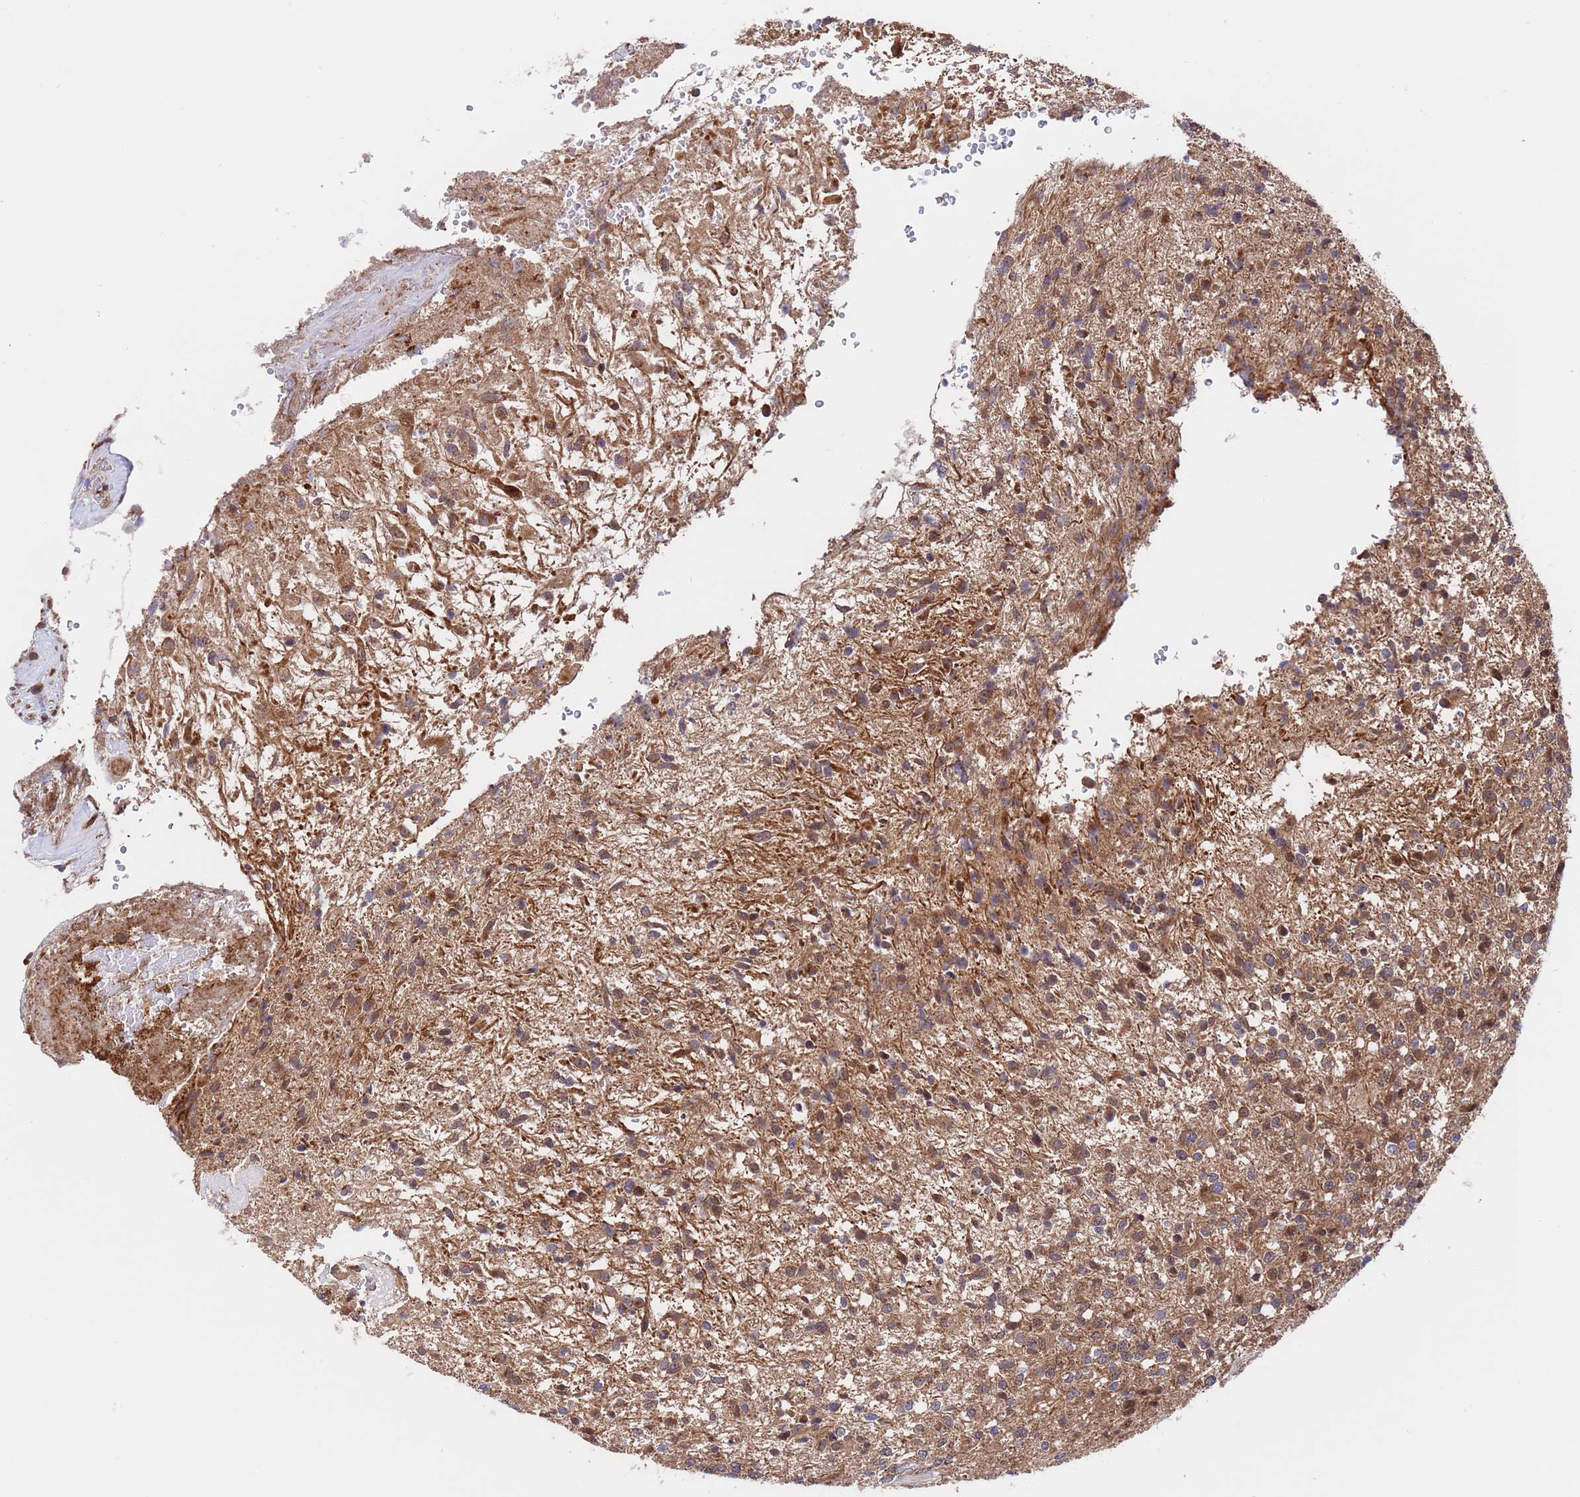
{"staining": {"intensity": "moderate", "quantity": ">75%", "location": "cytoplasmic/membranous"}, "tissue": "glioma", "cell_type": "Tumor cells", "image_type": "cancer", "snomed": [{"axis": "morphology", "description": "Glioma, malignant, High grade"}, {"axis": "topography", "description": "Brain"}], "caption": "Moderate cytoplasmic/membranous expression is present in approximately >75% of tumor cells in malignant glioma (high-grade). (DAB IHC, brown staining for protein, blue staining for nuclei).", "gene": "TSR3", "patient": {"sex": "male", "age": 56}}